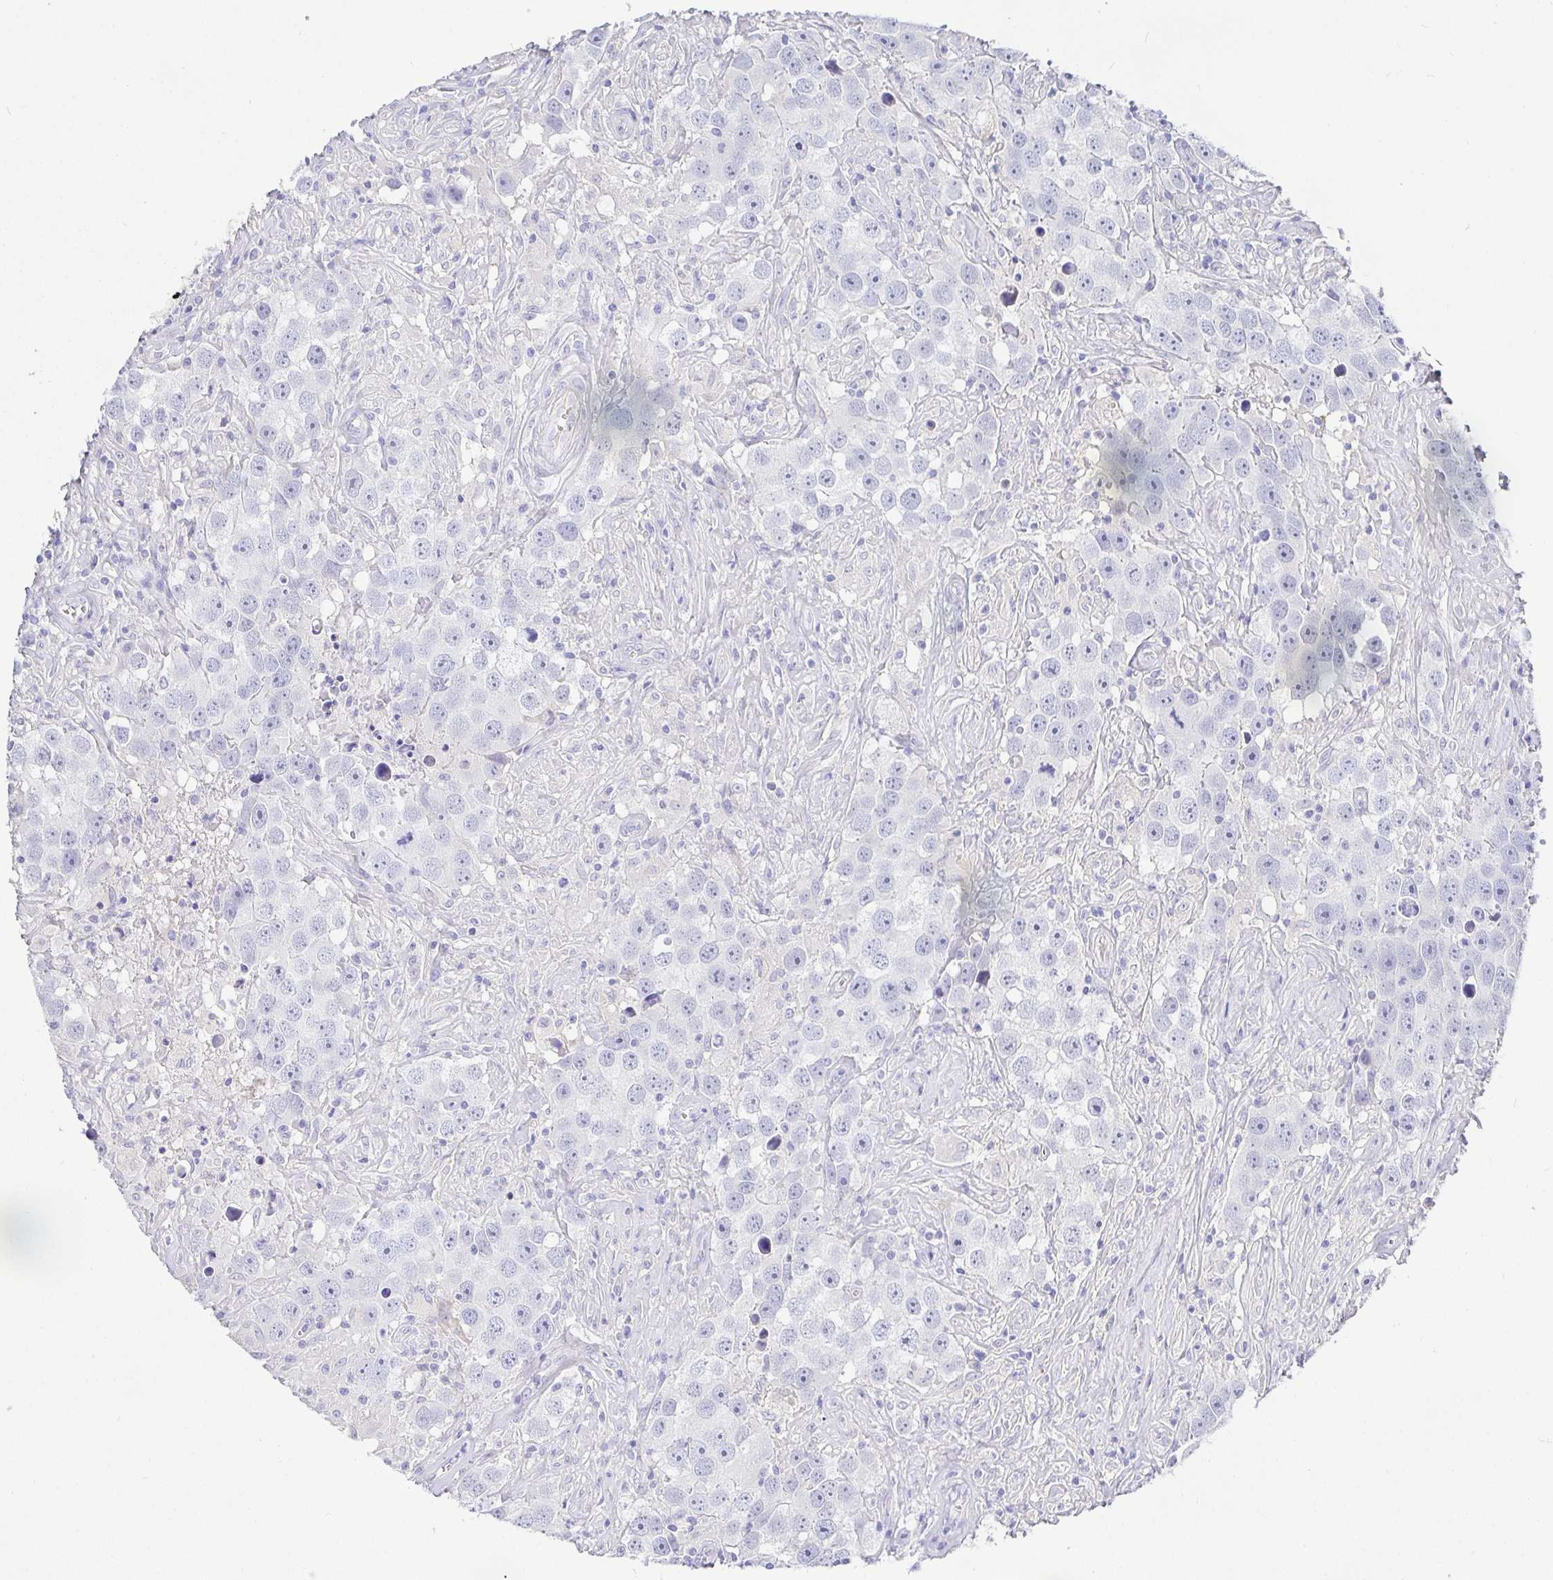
{"staining": {"intensity": "negative", "quantity": "none", "location": "none"}, "tissue": "testis cancer", "cell_type": "Tumor cells", "image_type": "cancer", "snomed": [{"axis": "morphology", "description": "Seminoma, NOS"}, {"axis": "topography", "description": "Testis"}], "caption": "There is no significant positivity in tumor cells of testis cancer. (Brightfield microscopy of DAB (3,3'-diaminobenzidine) IHC at high magnification).", "gene": "TPTE", "patient": {"sex": "male", "age": 49}}